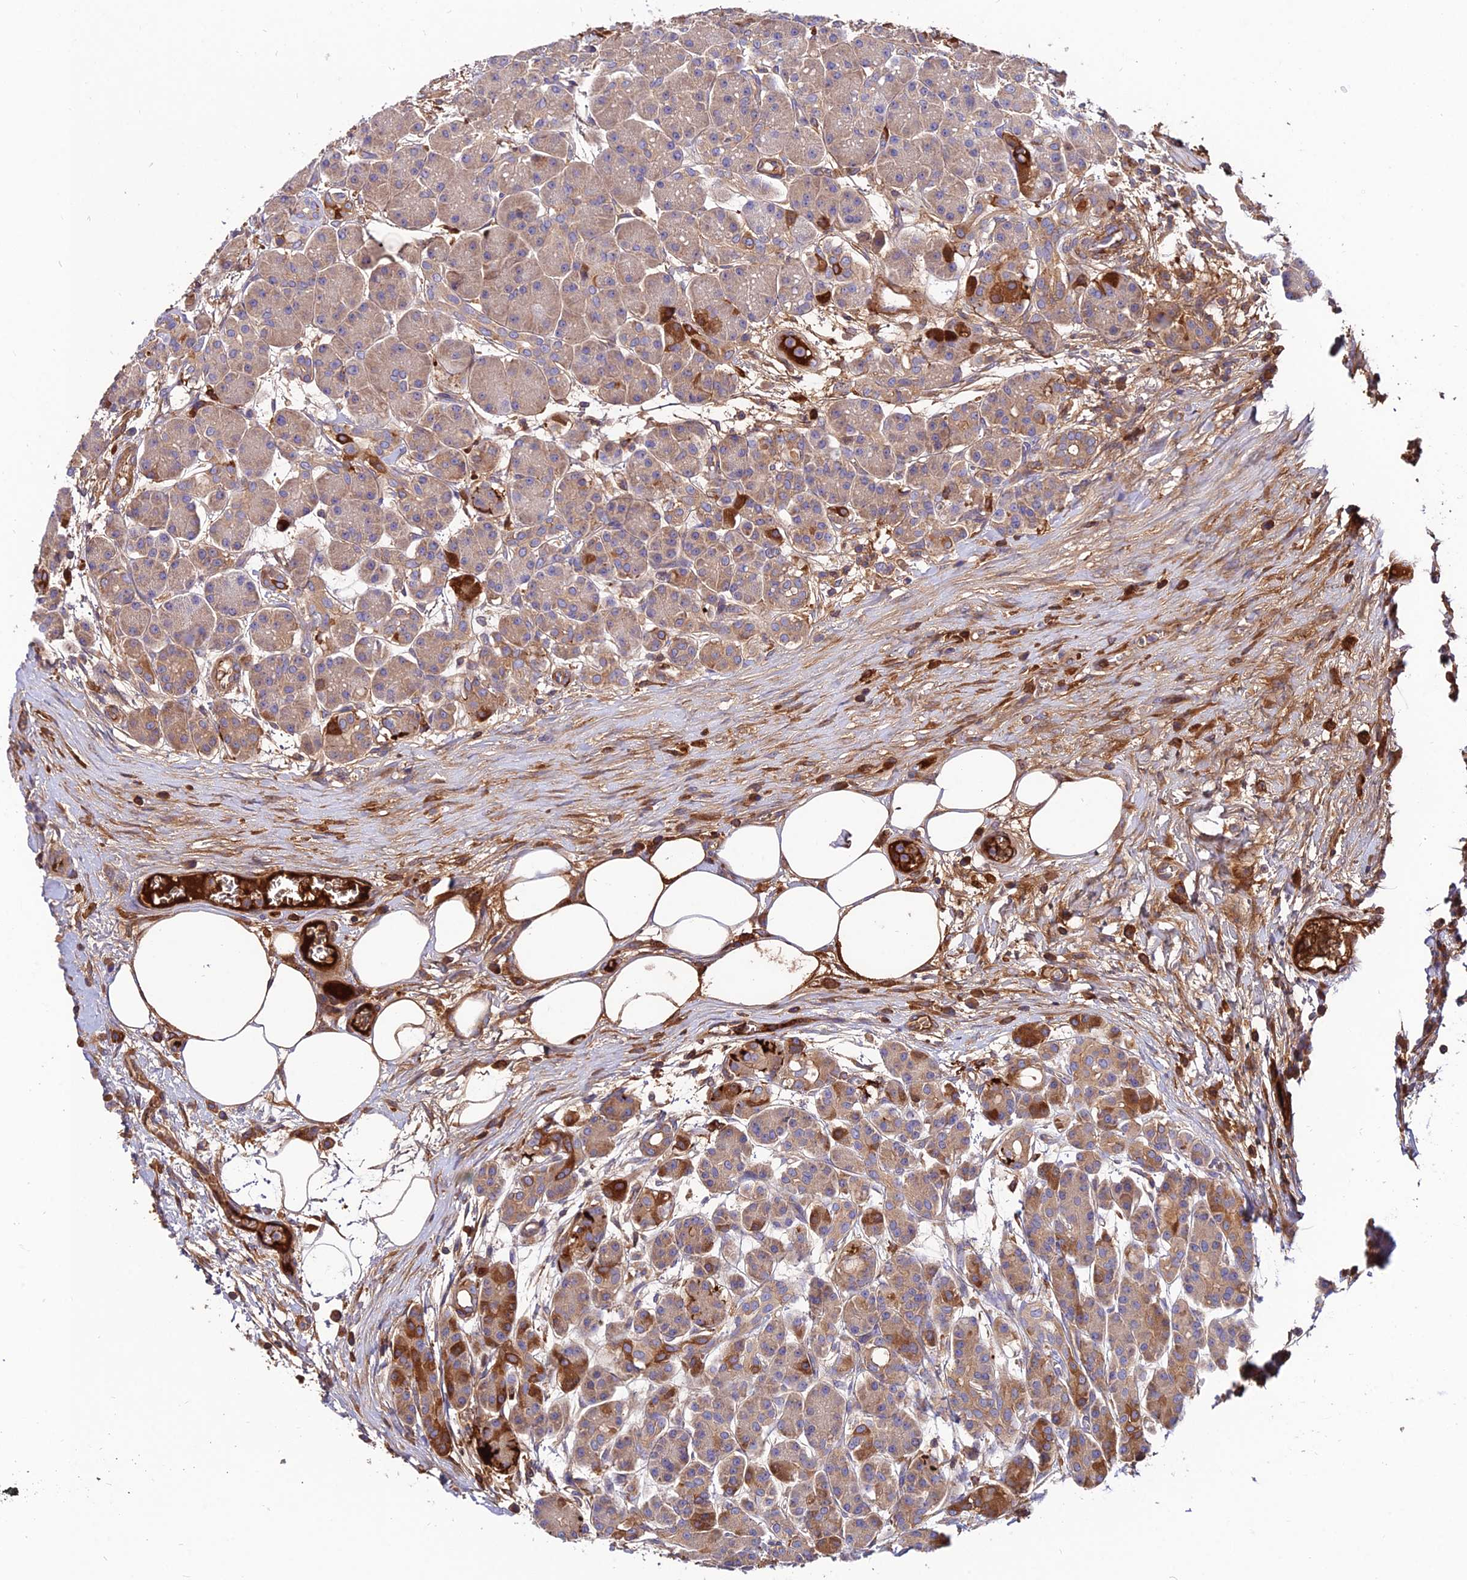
{"staining": {"intensity": "moderate", "quantity": "25%-75%", "location": "cytoplasmic/membranous"}, "tissue": "pancreas", "cell_type": "Exocrine glandular cells", "image_type": "normal", "snomed": [{"axis": "morphology", "description": "Normal tissue, NOS"}, {"axis": "topography", "description": "Pancreas"}], "caption": "Immunohistochemical staining of unremarkable pancreas demonstrates moderate cytoplasmic/membranous protein expression in approximately 25%-75% of exocrine glandular cells. The staining is performed using DAB brown chromogen to label protein expression. The nuclei are counter-stained blue using hematoxylin.", "gene": "PYM1", "patient": {"sex": "male", "age": 63}}